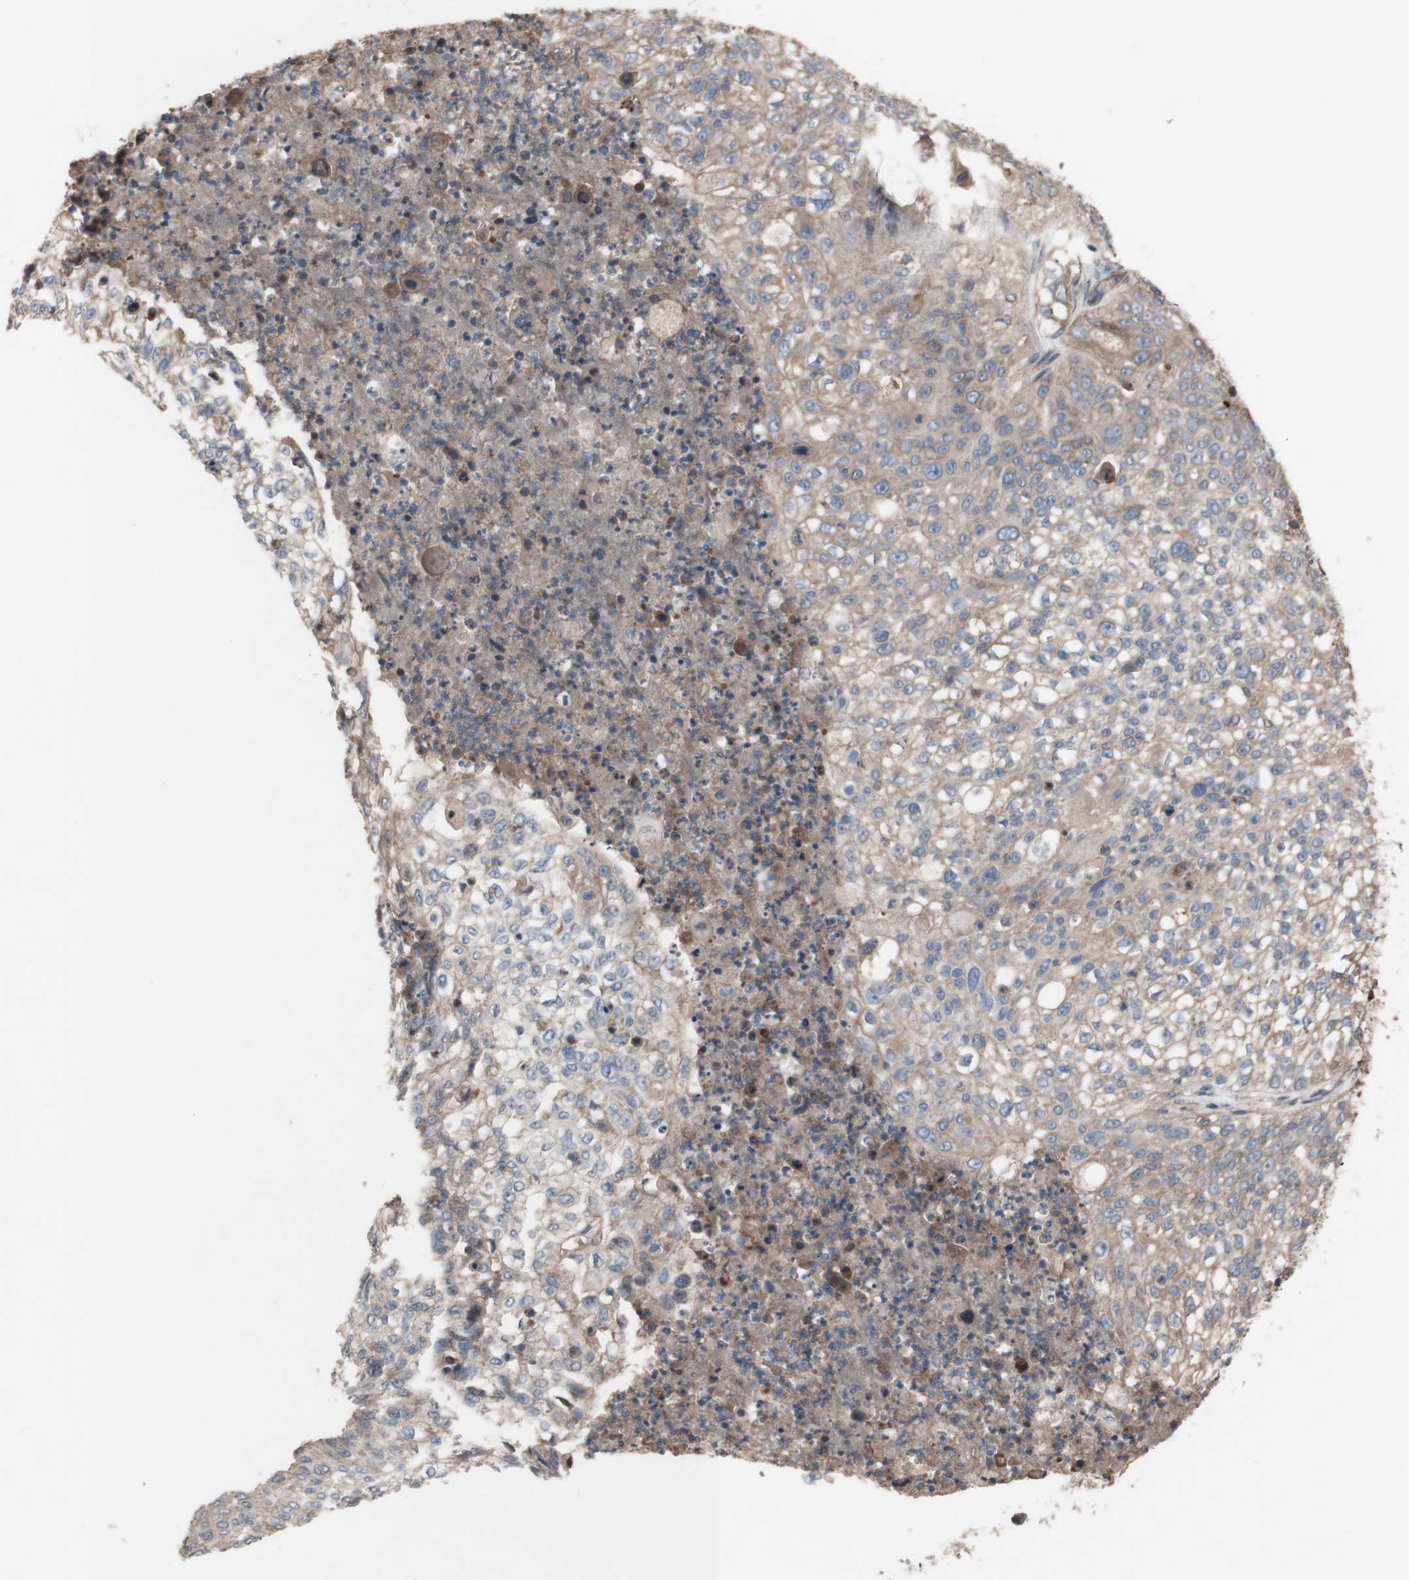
{"staining": {"intensity": "weak", "quantity": ">75%", "location": "cytoplasmic/membranous"}, "tissue": "lung cancer", "cell_type": "Tumor cells", "image_type": "cancer", "snomed": [{"axis": "morphology", "description": "Inflammation, NOS"}, {"axis": "morphology", "description": "Squamous cell carcinoma, NOS"}, {"axis": "topography", "description": "Lymph node"}, {"axis": "topography", "description": "Soft tissue"}, {"axis": "topography", "description": "Lung"}], "caption": "A brown stain highlights weak cytoplasmic/membranous expression of a protein in squamous cell carcinoma (lung) tumor cells.", "gene": "COPB1", "patient": {"sex": "male", "age": 66}}